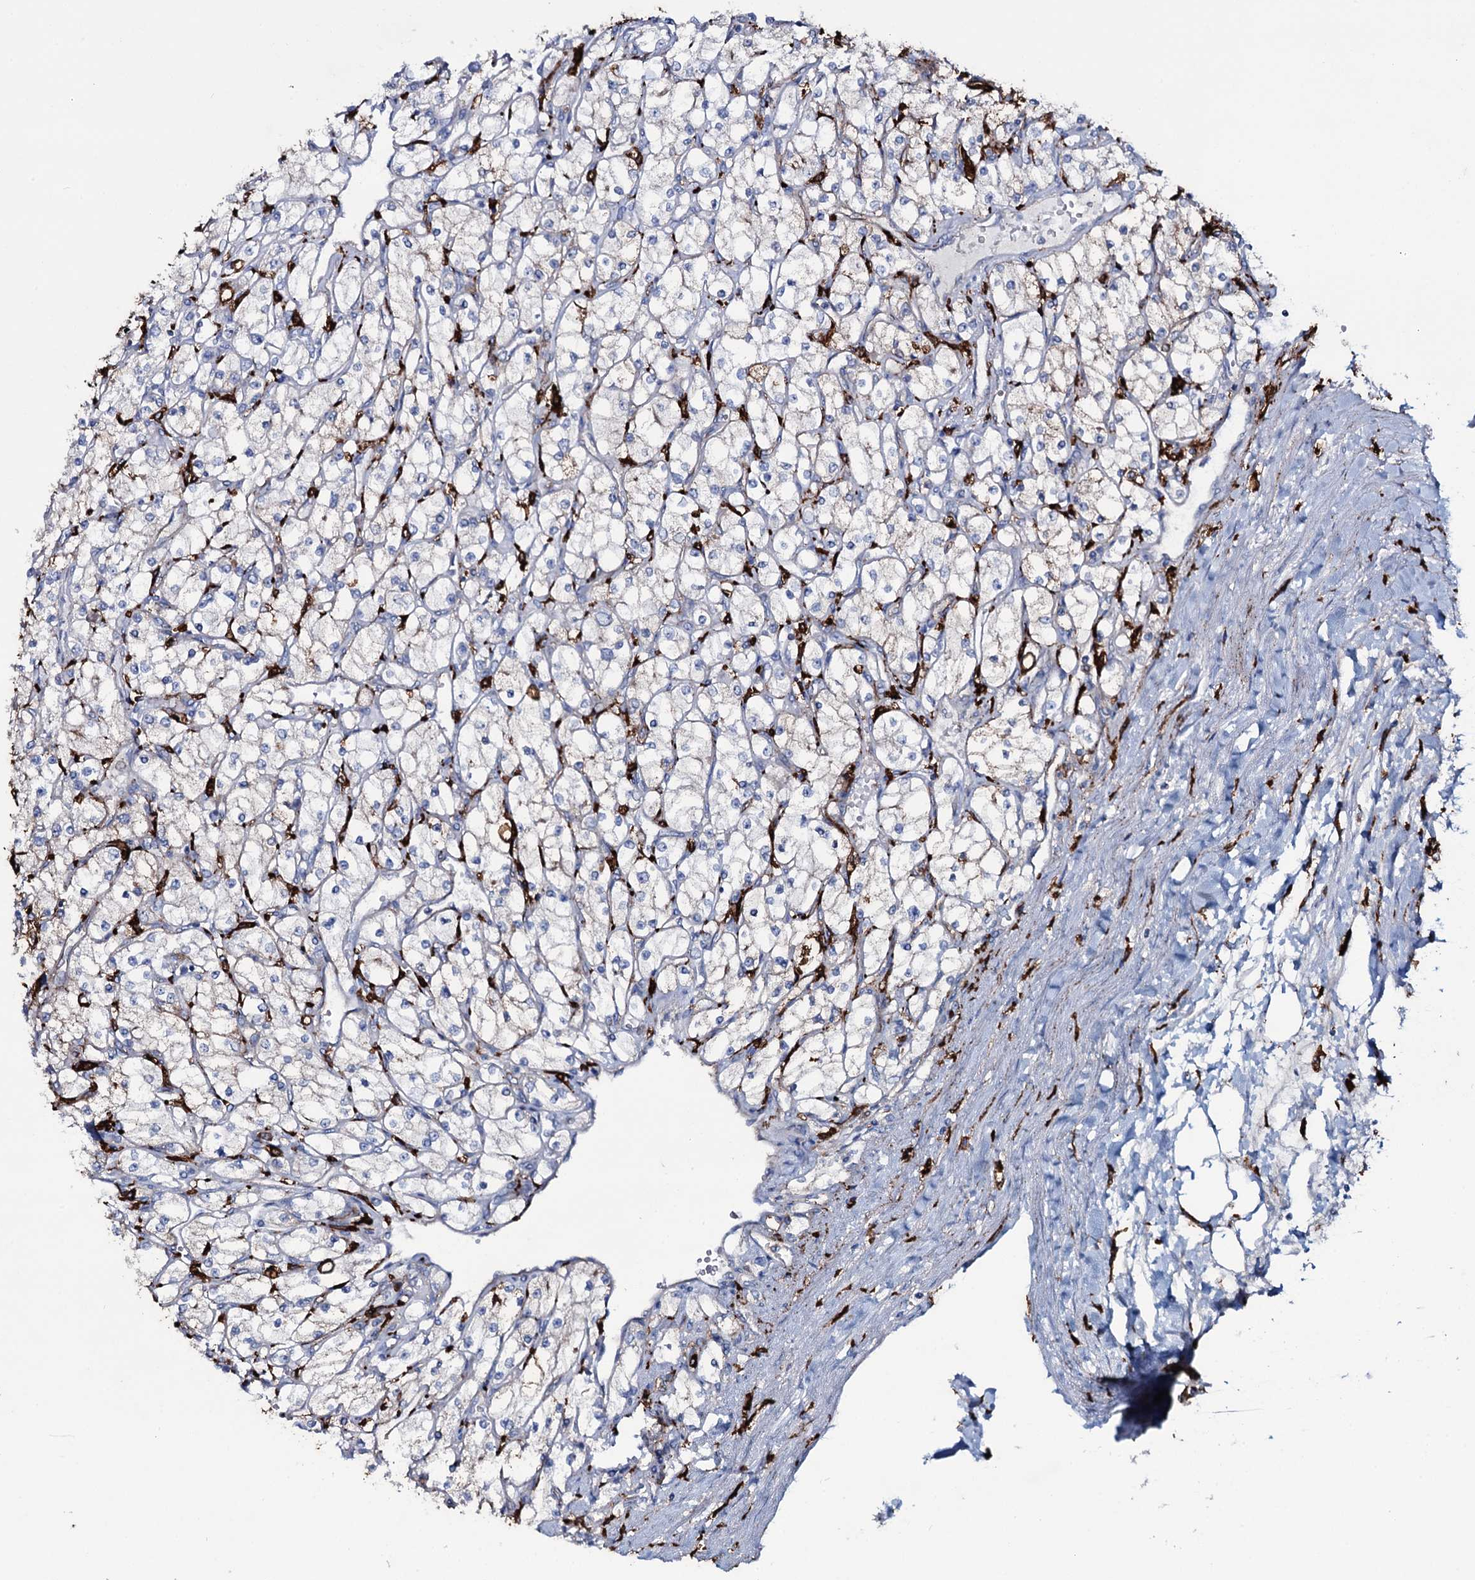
{"staining": {"intensity": "negative", "quantity": "none", "location": "none"}, "tissue": "renal cancer", "cell_type": "Tumor cells", "image_type": "cancer", "snomed": [{"axis": "morphology", "description": "Adenocarcinoma, NOS"}, {"axis": "topography", "description": "Kidney"}], "caption": "An immunohistochemistry (IHC) histopathology image of renal cancer (adenocarcinoma) is shown. There is no staining in tumor cells of renal cancer (adenocarcinoma). Nuclei are stained in blue.", "gene": "OSBPL2", "patient": {"sex": "male", "age": 80}}